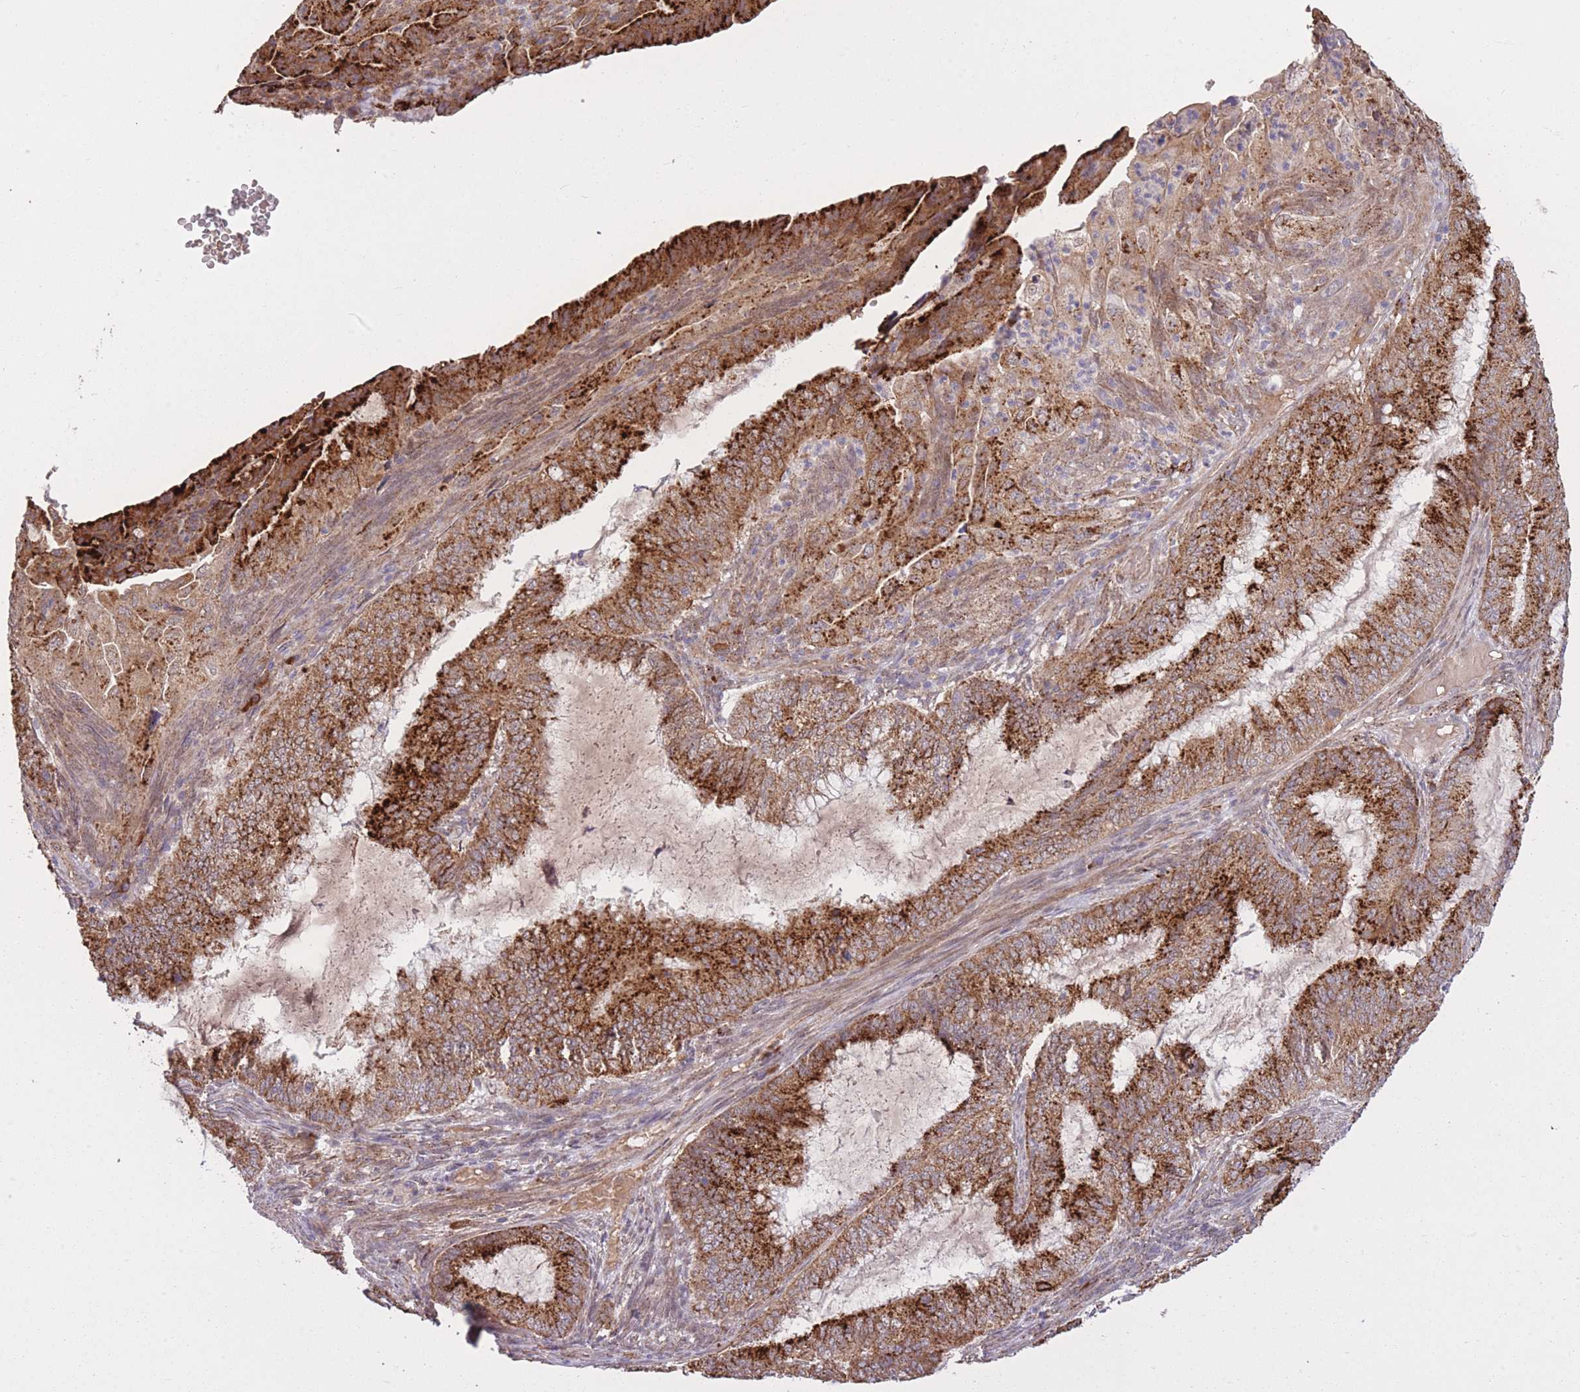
{"staining": {"intensity": "strong", "quantity": ">75%", "location": "cytoplasmic/membranous"}, "tissue": "endometrial cancer", "cell_type": "Tumor cells", "image_type": "cancer", "snomed": [{"axis": "morphology", "description": "Adenocarcinoma, NOS"}, {"axis": "topography", "description": "Endometrium"}], "caption": "Tumor cells display high levels of strong cytoplasmic/membranous staining in approximately >75% of cells in endometrial cancer (adenocarcinoma).", "gene": "POLR3F", "patient": {"sex": "female", "age": 51}}